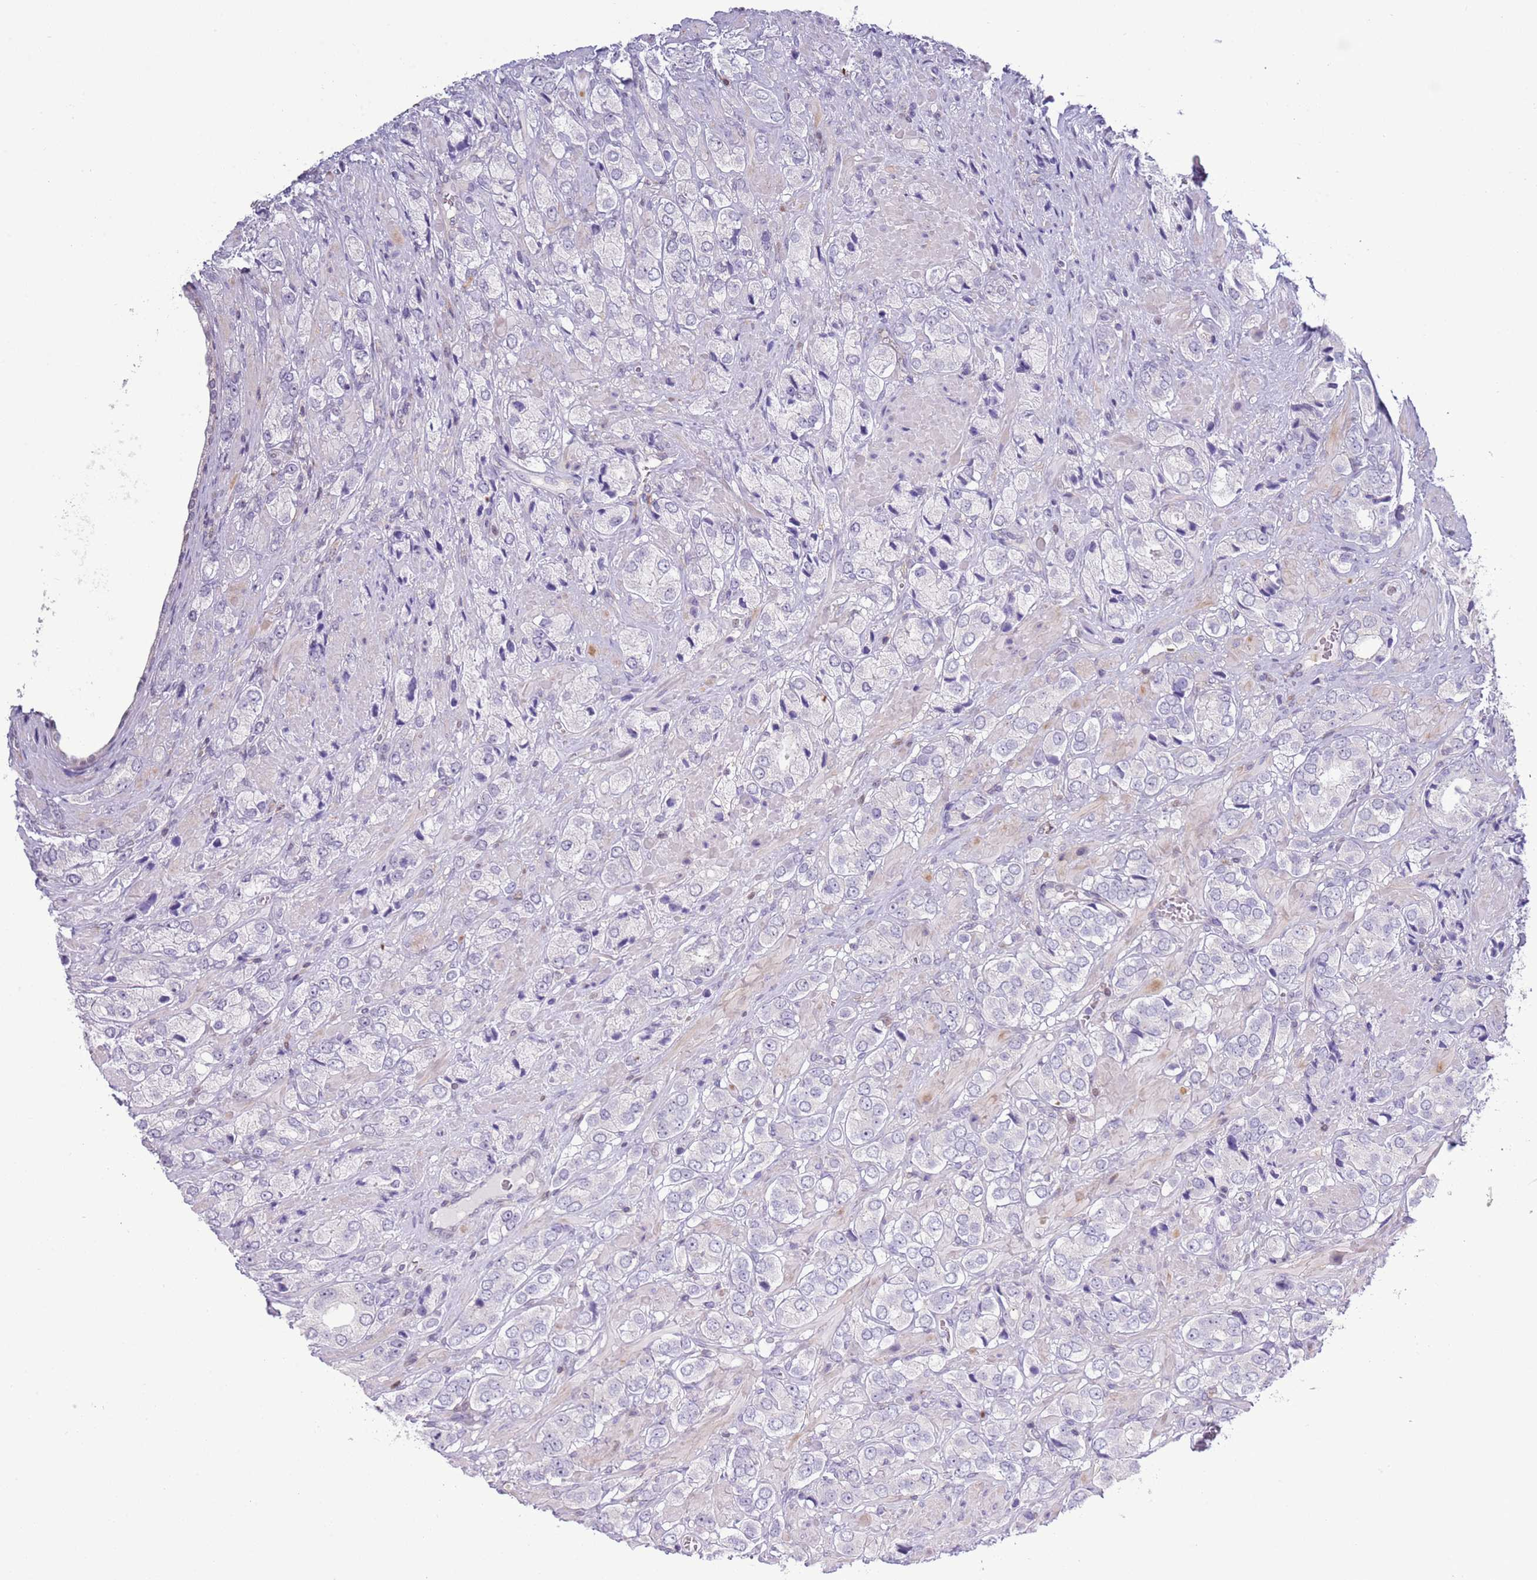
{"staining": {"intensity": "negative", "quantity": "none", "location": "none"}, "tissue": "prostate cancer", "cell_type": "Tumor cells", "image_type": "cancer", "snomed": [{"axis": "morphology", "description": "Adenocarcinoma, High grade"}, {"axis": "topography", "description": "Prostate and seminal vesicle, NOS"}], "caption": "Immunohistochemical staining of prostate adenocarcinoma (high-grade) reveals no significant staining in tumor cells. (DAB immunohistochemistry with hematoxylin counter stain).", "gene": "NBPF6", "patient": {"sex": "male", "age": 64}}